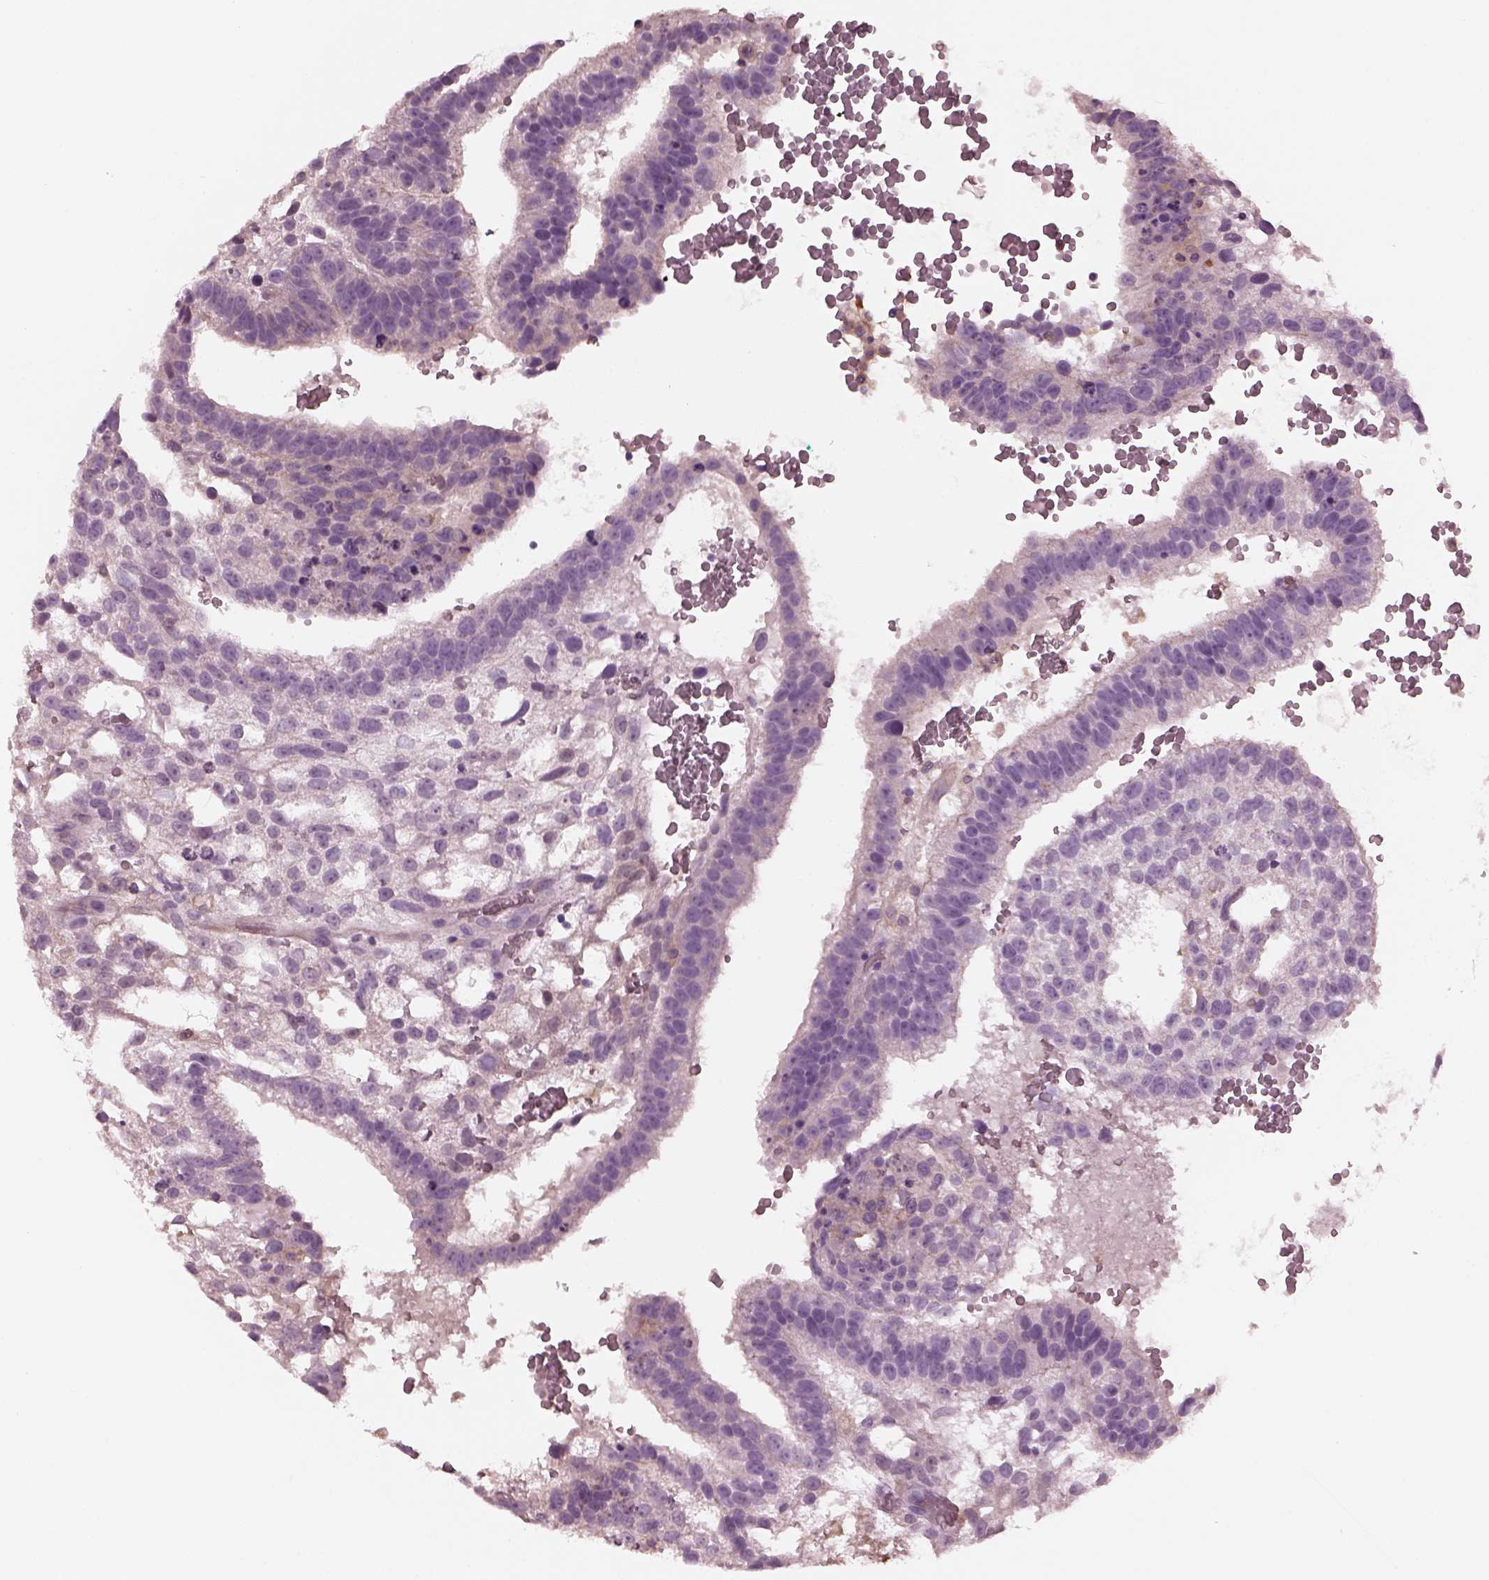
{"staining": {"intensity": "negative", "quantity": "none", "location": "none"}, "tissue": "testis cancer", "cell_type": "Tumor cells", "image_type": "cancer", "snomed": [{"axis": "morphology", "description": "Normal tissue, NOS"}, {"axis": "morphology", "description": "Carcinoma, Embryonal, NOS"}, {"axis": "topography", "description": "Testis"}, {"axis": "topography", "description": "Epididymis"}], "caption": "The micrograph displays no significant expression in tumor cells of embryonal carcinoma (testis). (DAB (3,3'-diaminobenzidine) IHC visualized using brightfield microscopy, high magnification).", "gene": "SHTN1", "patient": {"sex": "male", "age": 32}}